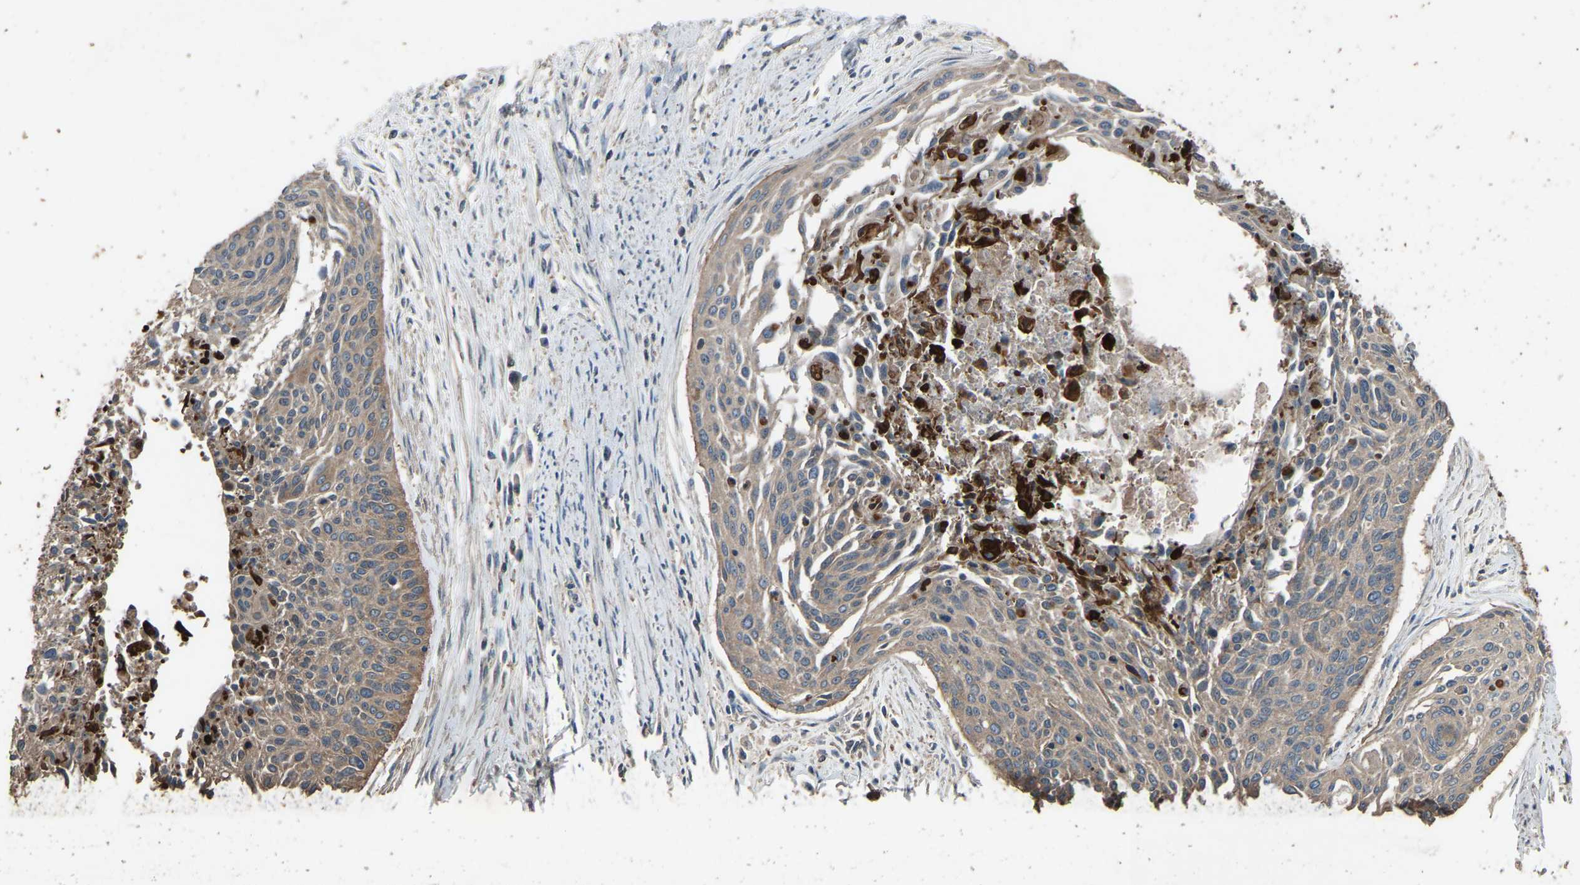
{"staining": {"intensity": "weak", "quantity": ">75%", "location": "cytoplasmic/membranous"}, "tissue": "cervical cancer", "cell_type": "Tumor cells", "image_type": "cancer", "snomed": [{"axis": "morphology", "description": "Squamous cell carcinoma, NOS"}, {"axis": "topography", "description": "Cervix"}], "caption": "An immunohistochemistry photomicrograph of tumor tissue is shown. Protein staining in brown labels weak cytoplasmic/membranous positivity in cervical cancer within tumor cells.", "gene": "FHIT", "patient": {"sex": "female", "age": 55}}